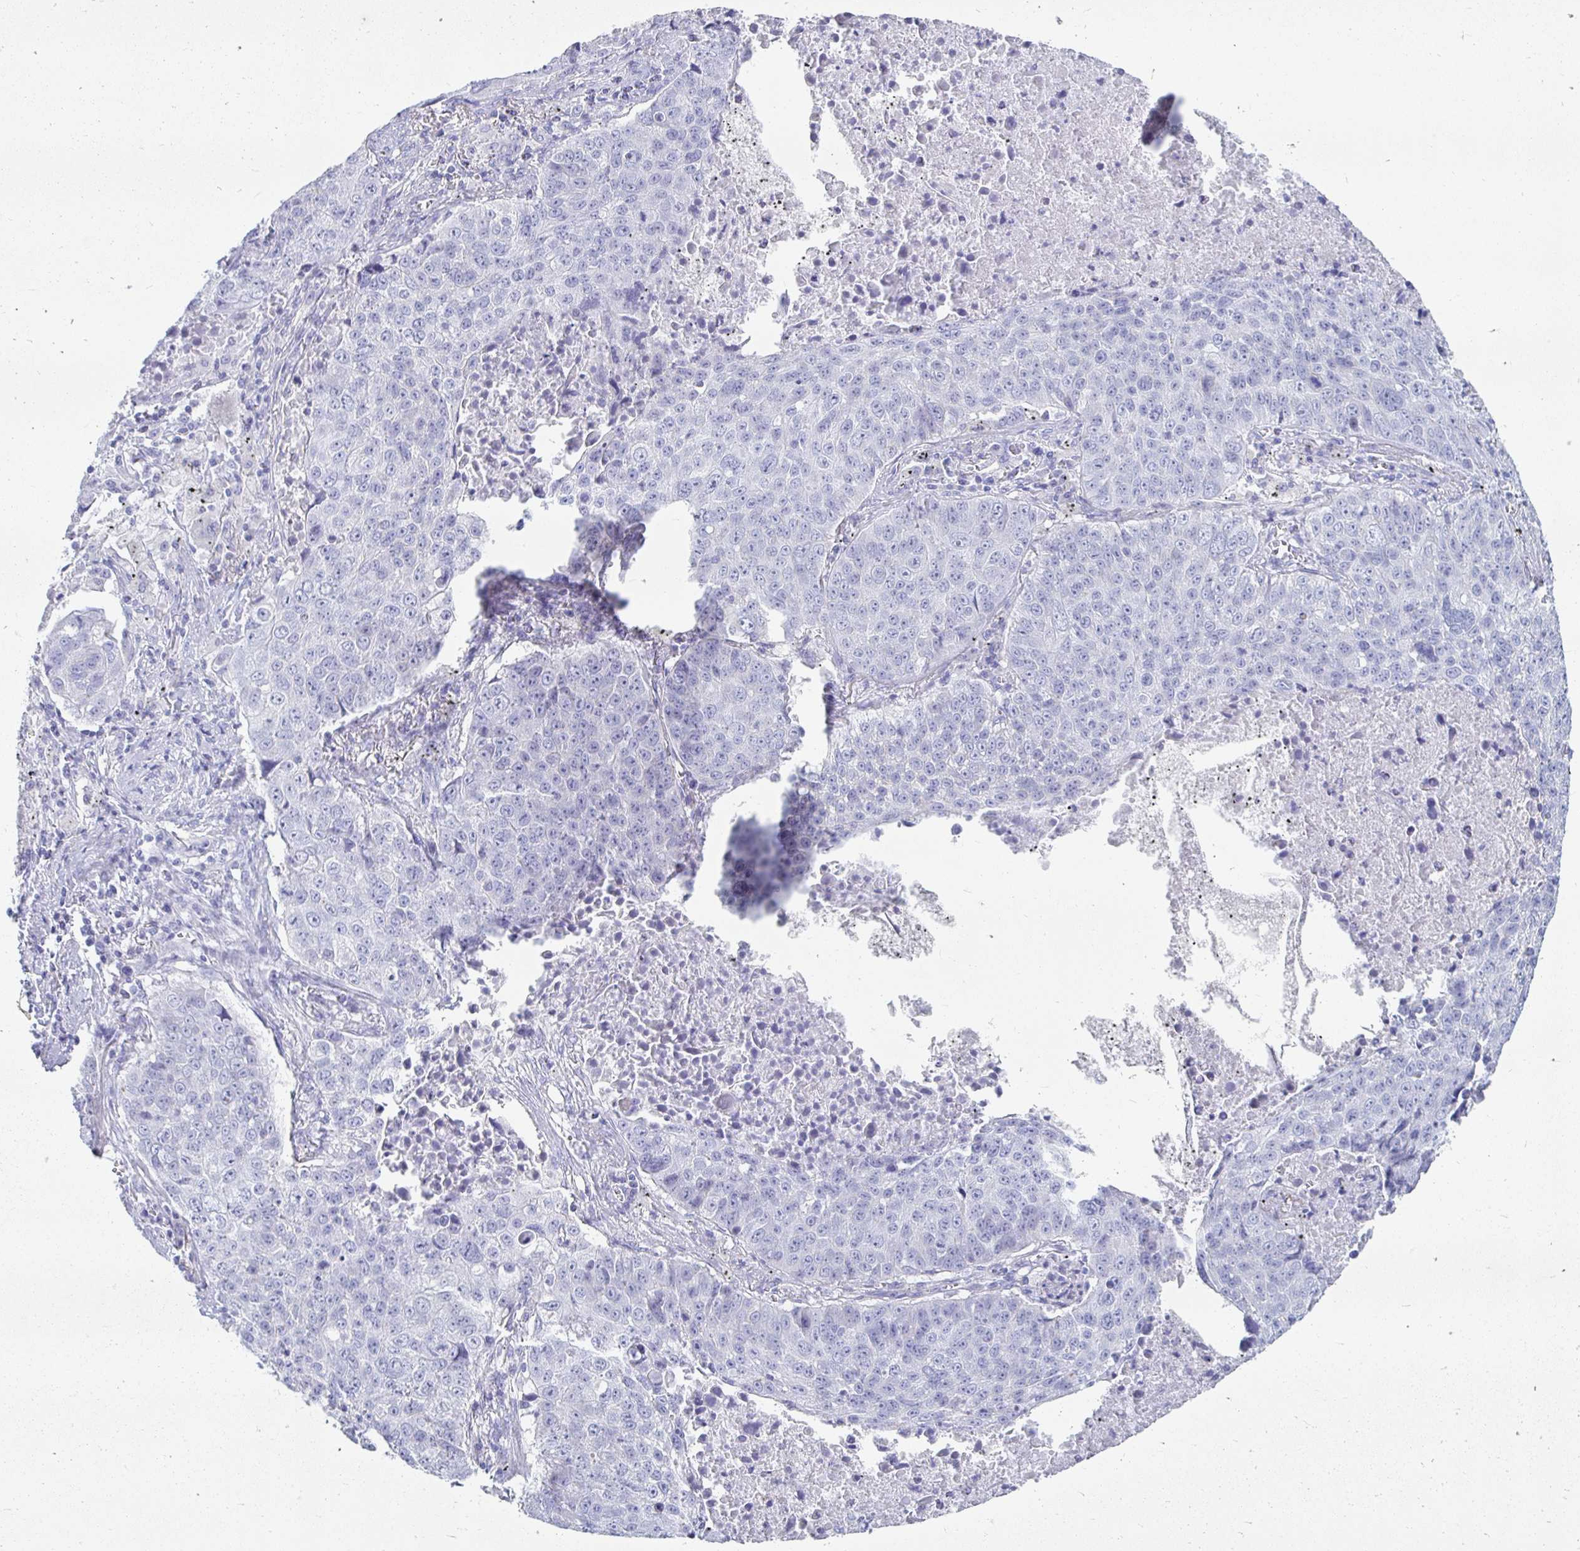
{"staining": {"intensity": "negative", "quantity": "none", "location": "none"}, "tissue": "lung cancer", "cell_type": "Tumor cells", "image_type": "cancer", "snomed": [{"axis": "morphology", "description": "Normal morphology"}, {"axis": "morphology", "description": "Aneuploidy"}, {"axis": "morphology", "description": "Squamous cell carcinoma, NOS"}, {"axis": "topography", "description": "Lymph node"}, {"axis": "topography", "description": "Lung"}], "caption": "Tumor cells show no significant positivity in lung cancer (squamous cell carcinoma). (Brightfield microscopy of DAB immunohistochemistry at high magnification).", "gene": "PEG10", "patient": {"sex": "female", "age": 76}}